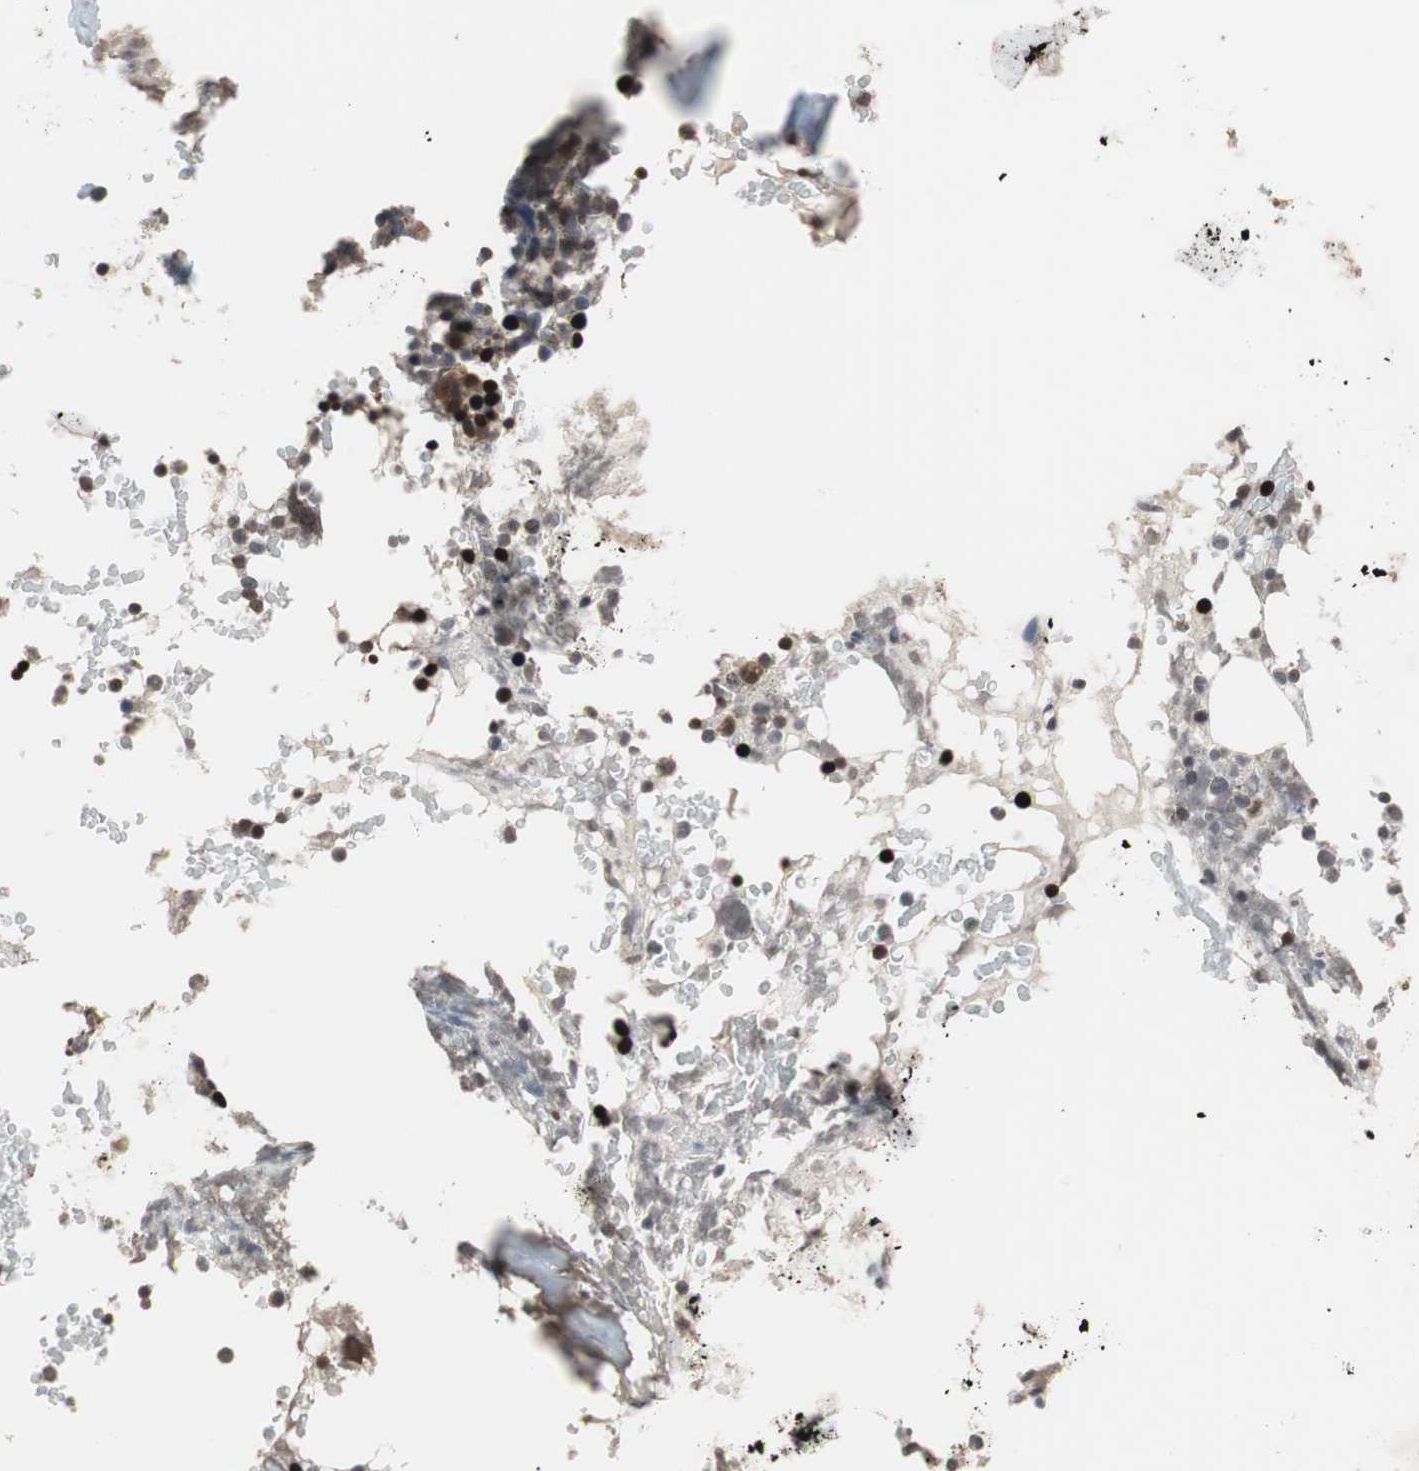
{"staining": {"intensity": "strong", "quantity": "25%-75%", "location": "nuclear"}, "tissue": "bone marrow", "cell_type": "Hematopoietic cells", "image_type": "normal", "snomed": [{"axis": "morphology", "description": "Normal tissue, NOS"}, {"axis": "topography", "description": "Bone marrow"}], "caption": "About 25%-75% of hematopoietic cells in benign bone marrow demonstrate strong nuclear protein positivity as visualized by brown immunohistochemical staining.", "gene": "IRS1", "patient": {"sex": "female", "age": 66}}